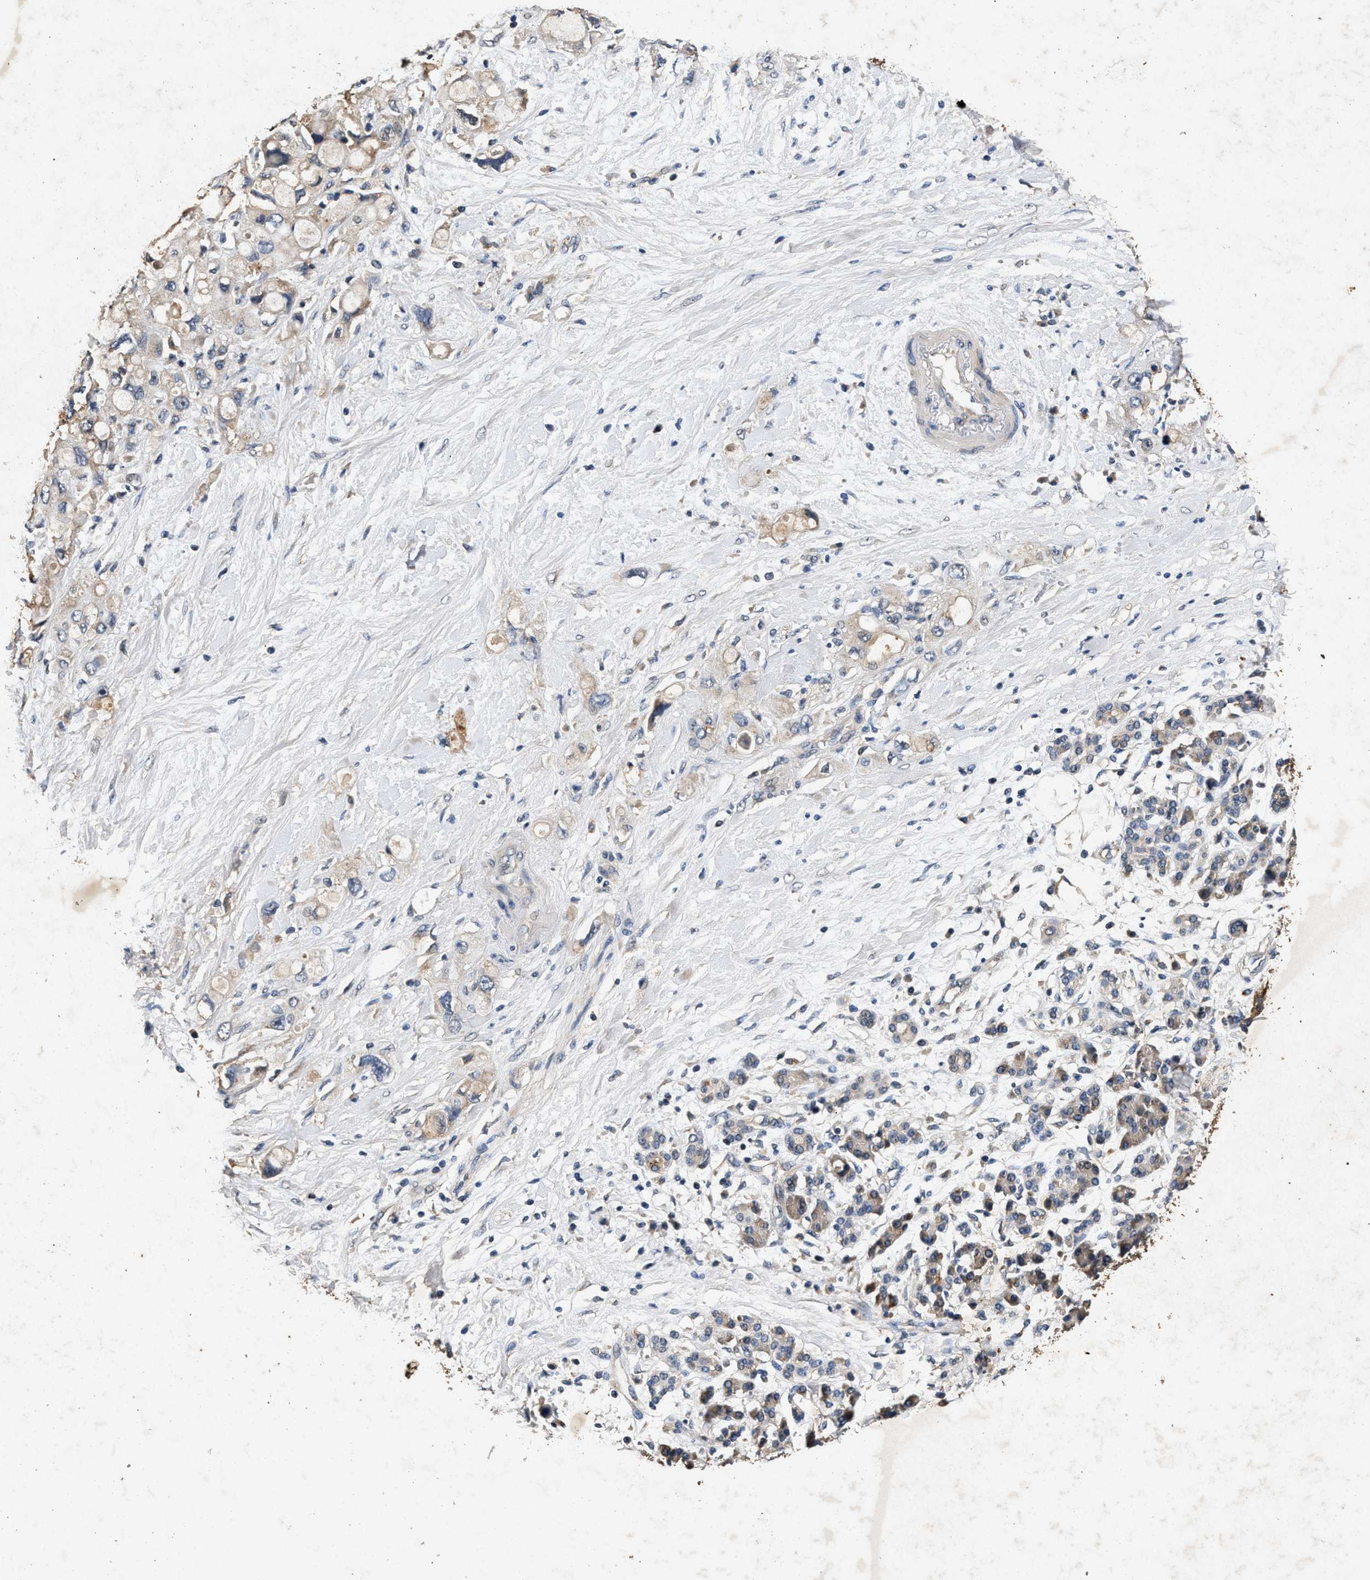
{"staining": {"intensity": "weak", "quantity": "<25%", "location": "cytoplasmic/membranous"}, "tissue": "pancreatic cancer", "cell_type": "Tumor cells", "image_type": "cancer", "snomed": [{"axis": "morphology", "description": "Adenocarcinoma, NOS"}, {"axis": "topography", "description": "Pancreas"}], "caption": "Immunohistochemistry micrograph of neoplastic tissue: human adenocarcinoma (pancreatic) stained with DAB (3,3'-diaminobenzidine) demonstrates no significant protein expression in tumor cells.", "gene": "PPP1CC", "patient": {"sex": "female", "age": 56}}